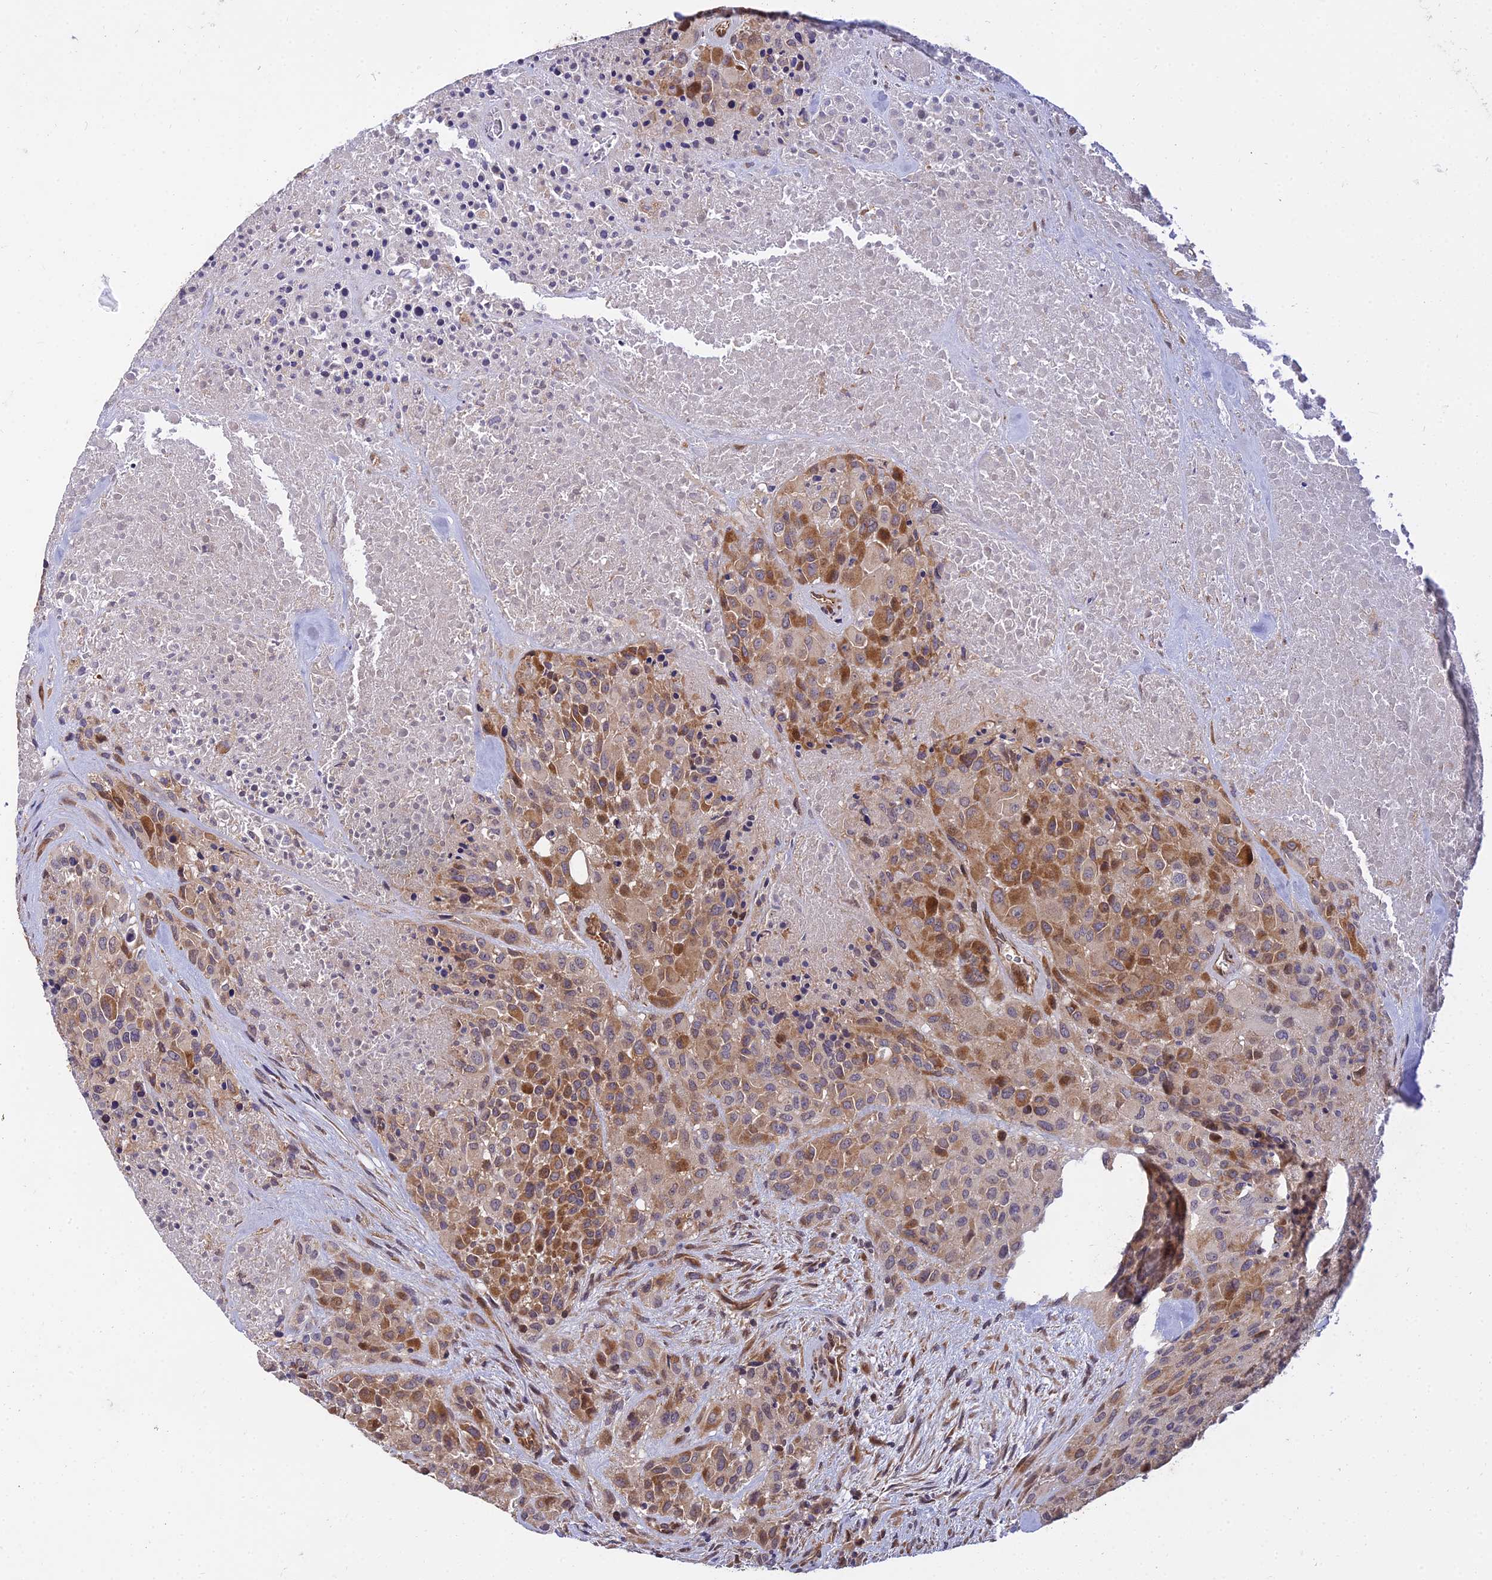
{"staining": {"intensity": "moderate", "quantity": ">75%", "location": "cytoplasmic/membranous"}, "tissue": "melanoma", "cell_type": "Tumor cells", "image_type": "cancer", "snomed": [{"axis": "morphology", "description": "Malignant melanoma, Metastatic site"}, {"axis": "topography", "description": "Skin"}], "caption": "Immunohistochemistry (IHC) of melanoma shows medium levels of moderate cytoplasmic/membranous positivity in about >75% of tumor cells.", "gene": "ARL8B", "patient": {"sex": "female", "age": 81}}